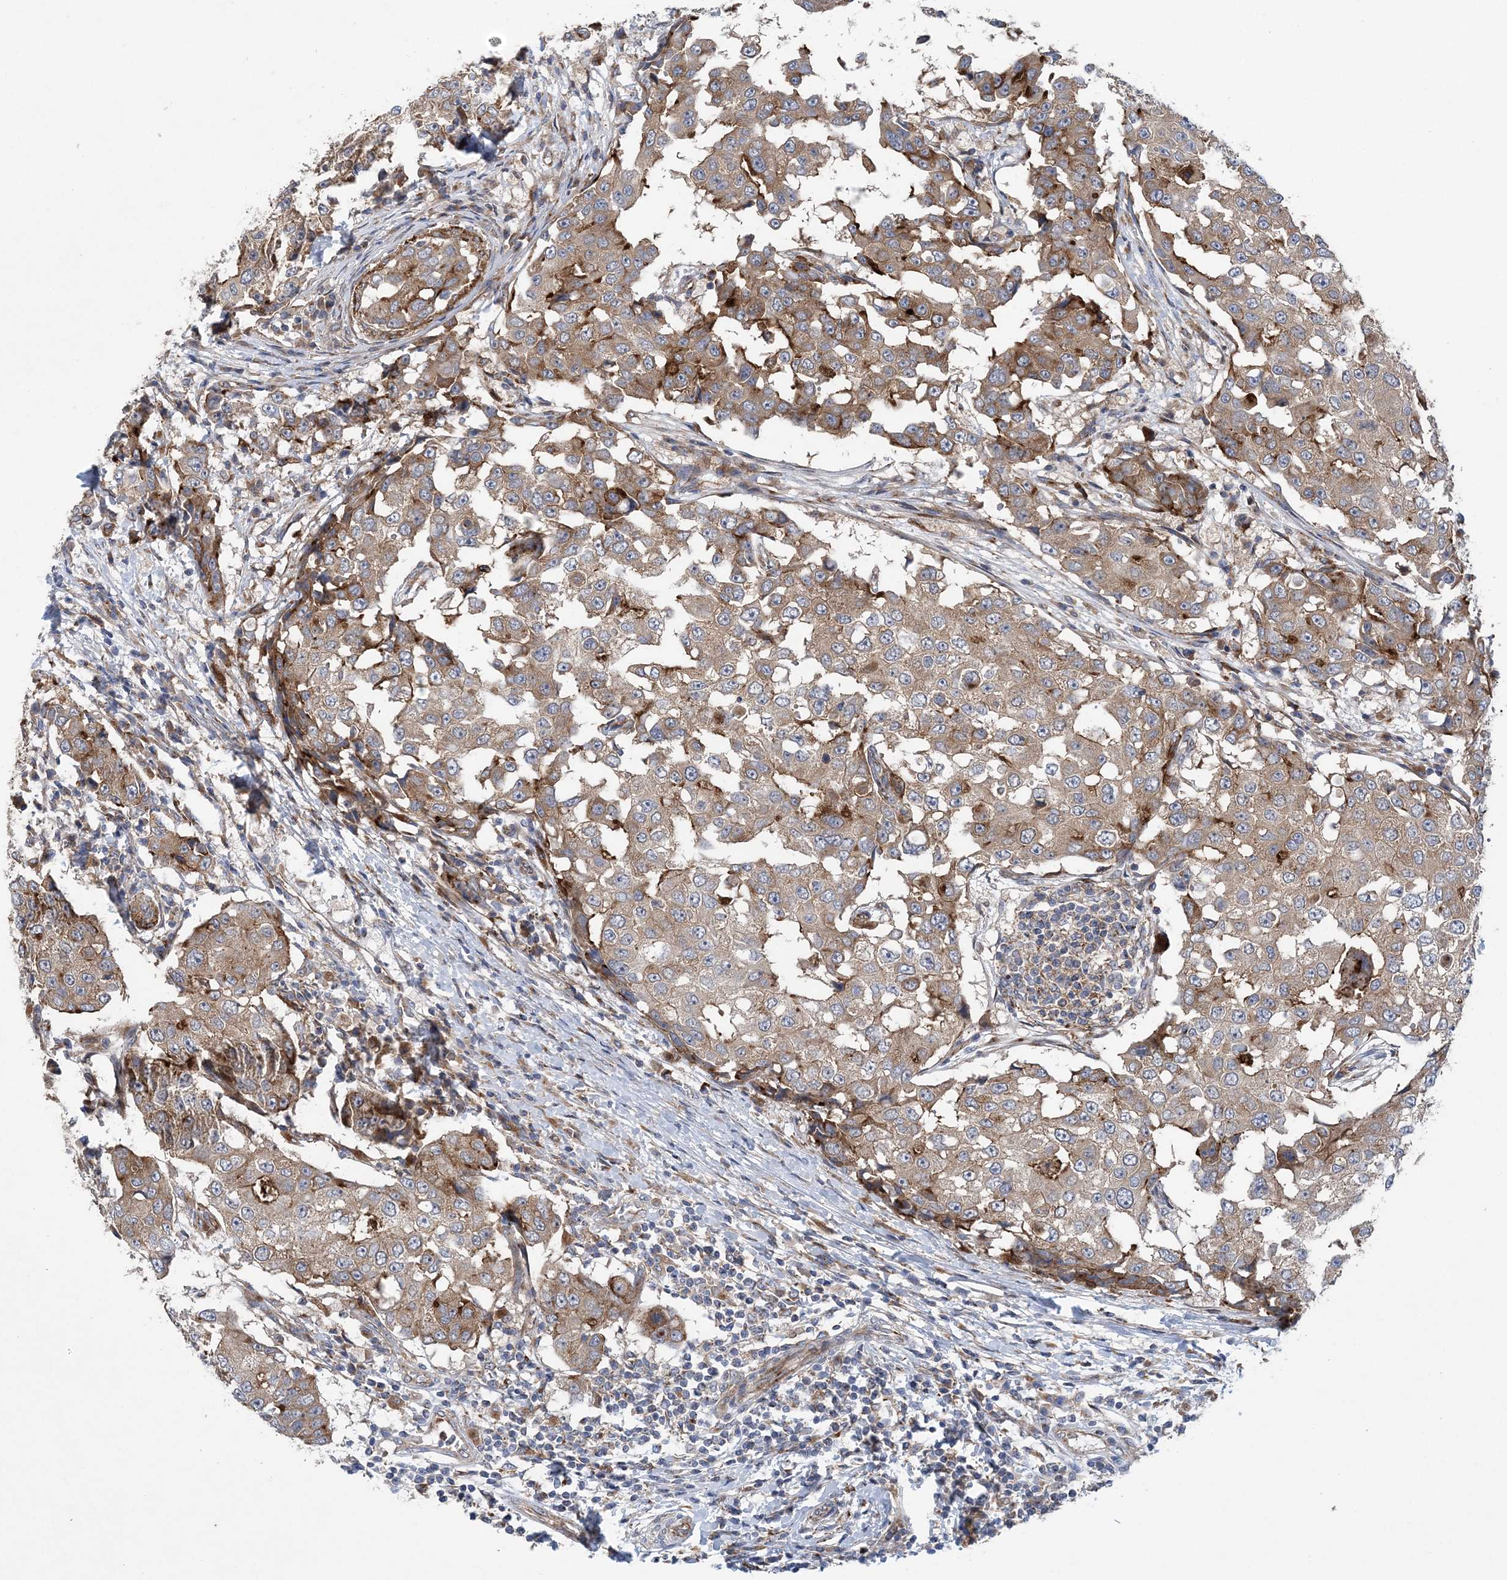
{"staining": {"intensity": "moderate", "quantity": ">75%", "location": "cytoplasmic/membranous"}, "tissue": "breast cancer", "cell_type": "Tumor cells", "image_type": "cancer", "snomed": [{"axis": "morphology", "description": "Duct carcinoma"}, {"axis": "topography", "description": "Breast"}], "caption": "Infiltrating ductal carcinoma (breast) was stained to show a protein in brown. There is medium levels of moderate cytoplasmic/membranous positivity in approximately >75% of tumor cells. (Brightfield microscopy of DAB IHC at high magnification).", "gene": "PTTG1IP", "patient": {"sex": "female", "age": 27}}